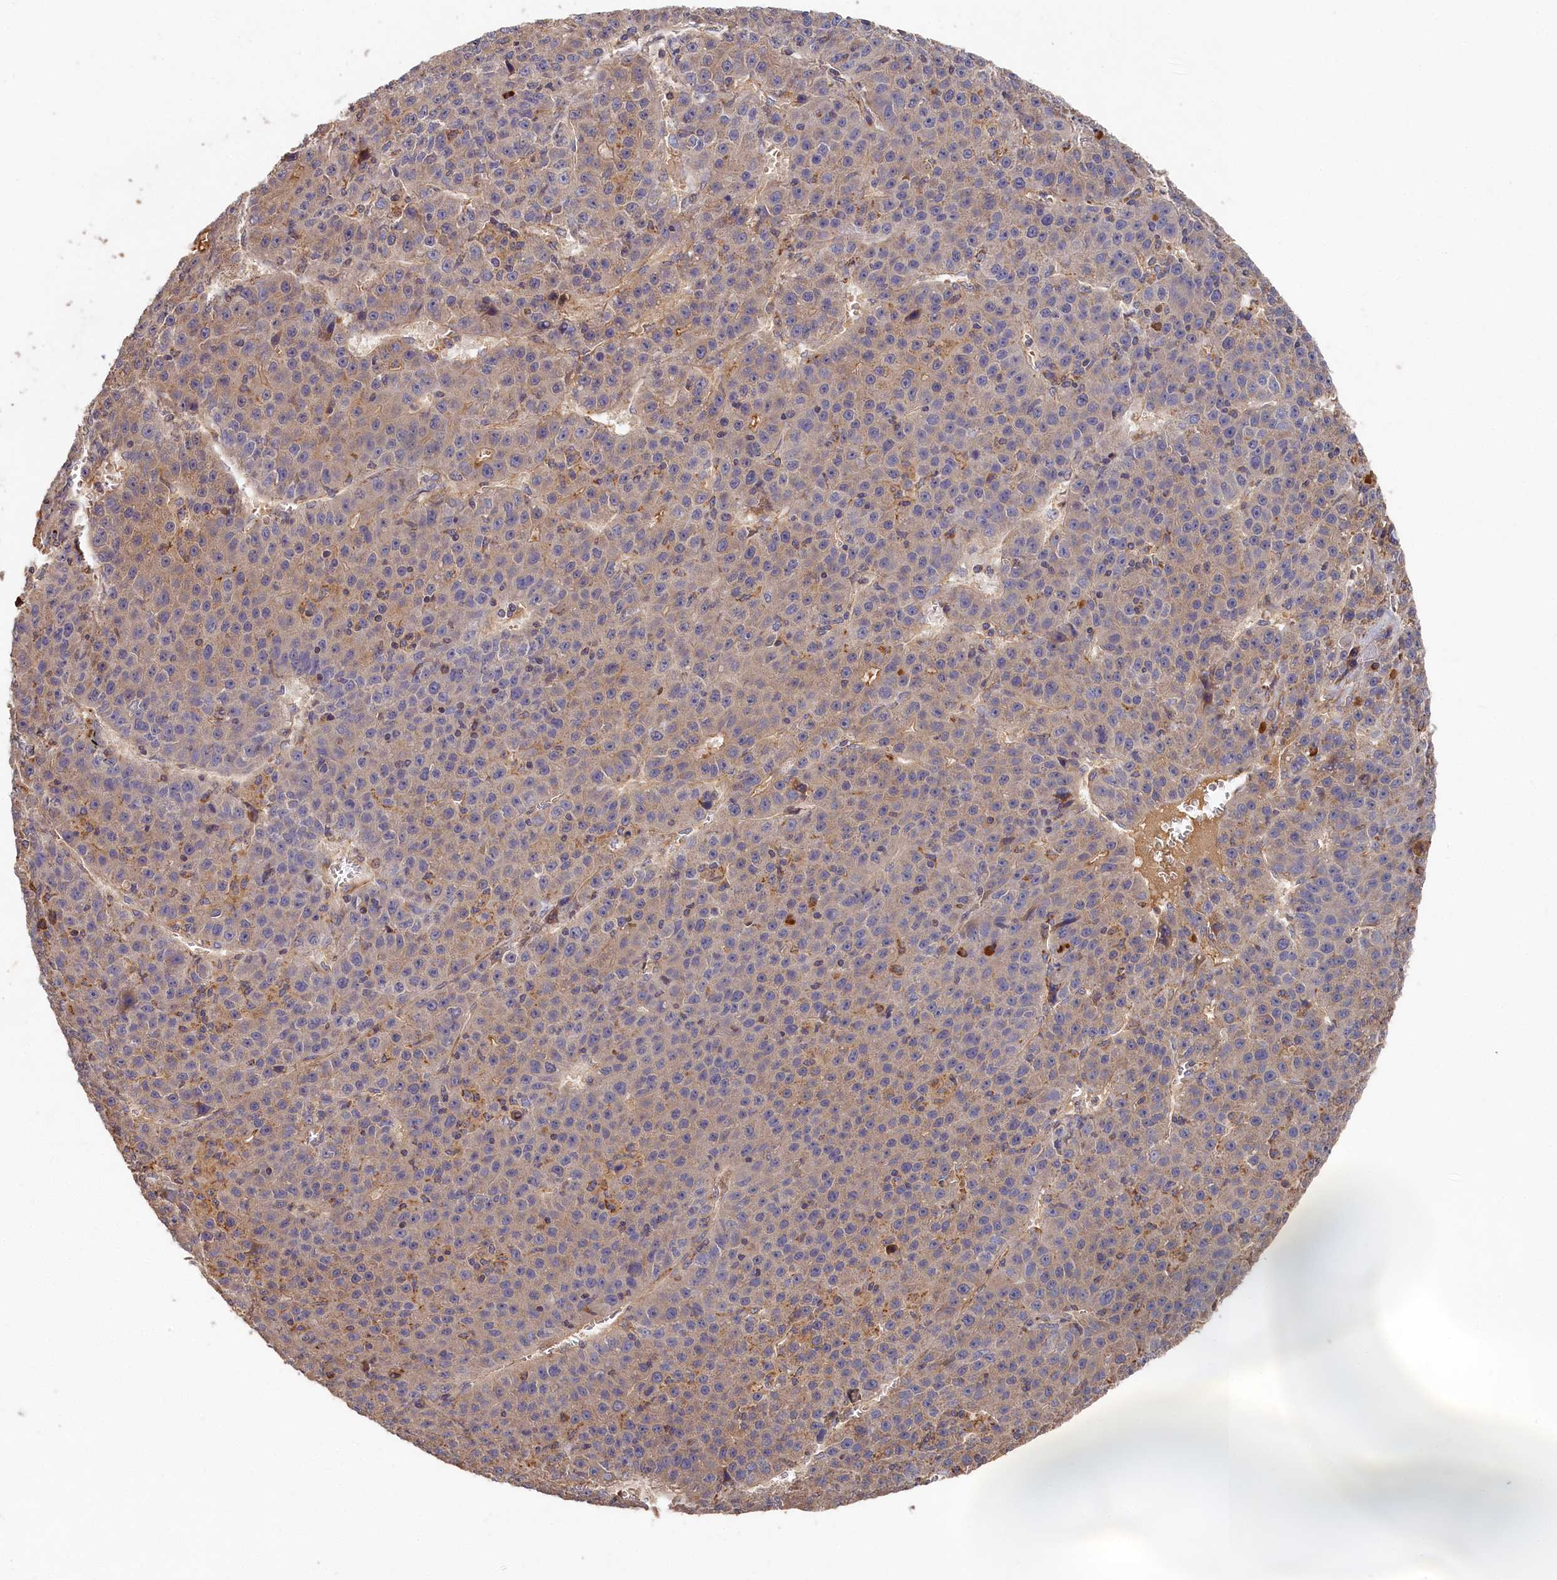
{"staining": {"intensity": "negative", "quantity": "none", "location": "none"}, "tissue": "liver cancer", "cell_type": "Tumor cells", "image_type": "cancer", "snomed": [{"axis": "morphology", "description": "Carcinoma, Hepatocellular, NOS"}, {"axis": "topography", "description": "Liver"}], "caption": "The immunohistochemistry micrograph has no significant positivity in tumor cells of hepatocellular carcinoma (liver) tissue.", "gene": "DHRS11", "patient": {"sex": "female", "age": 53}}